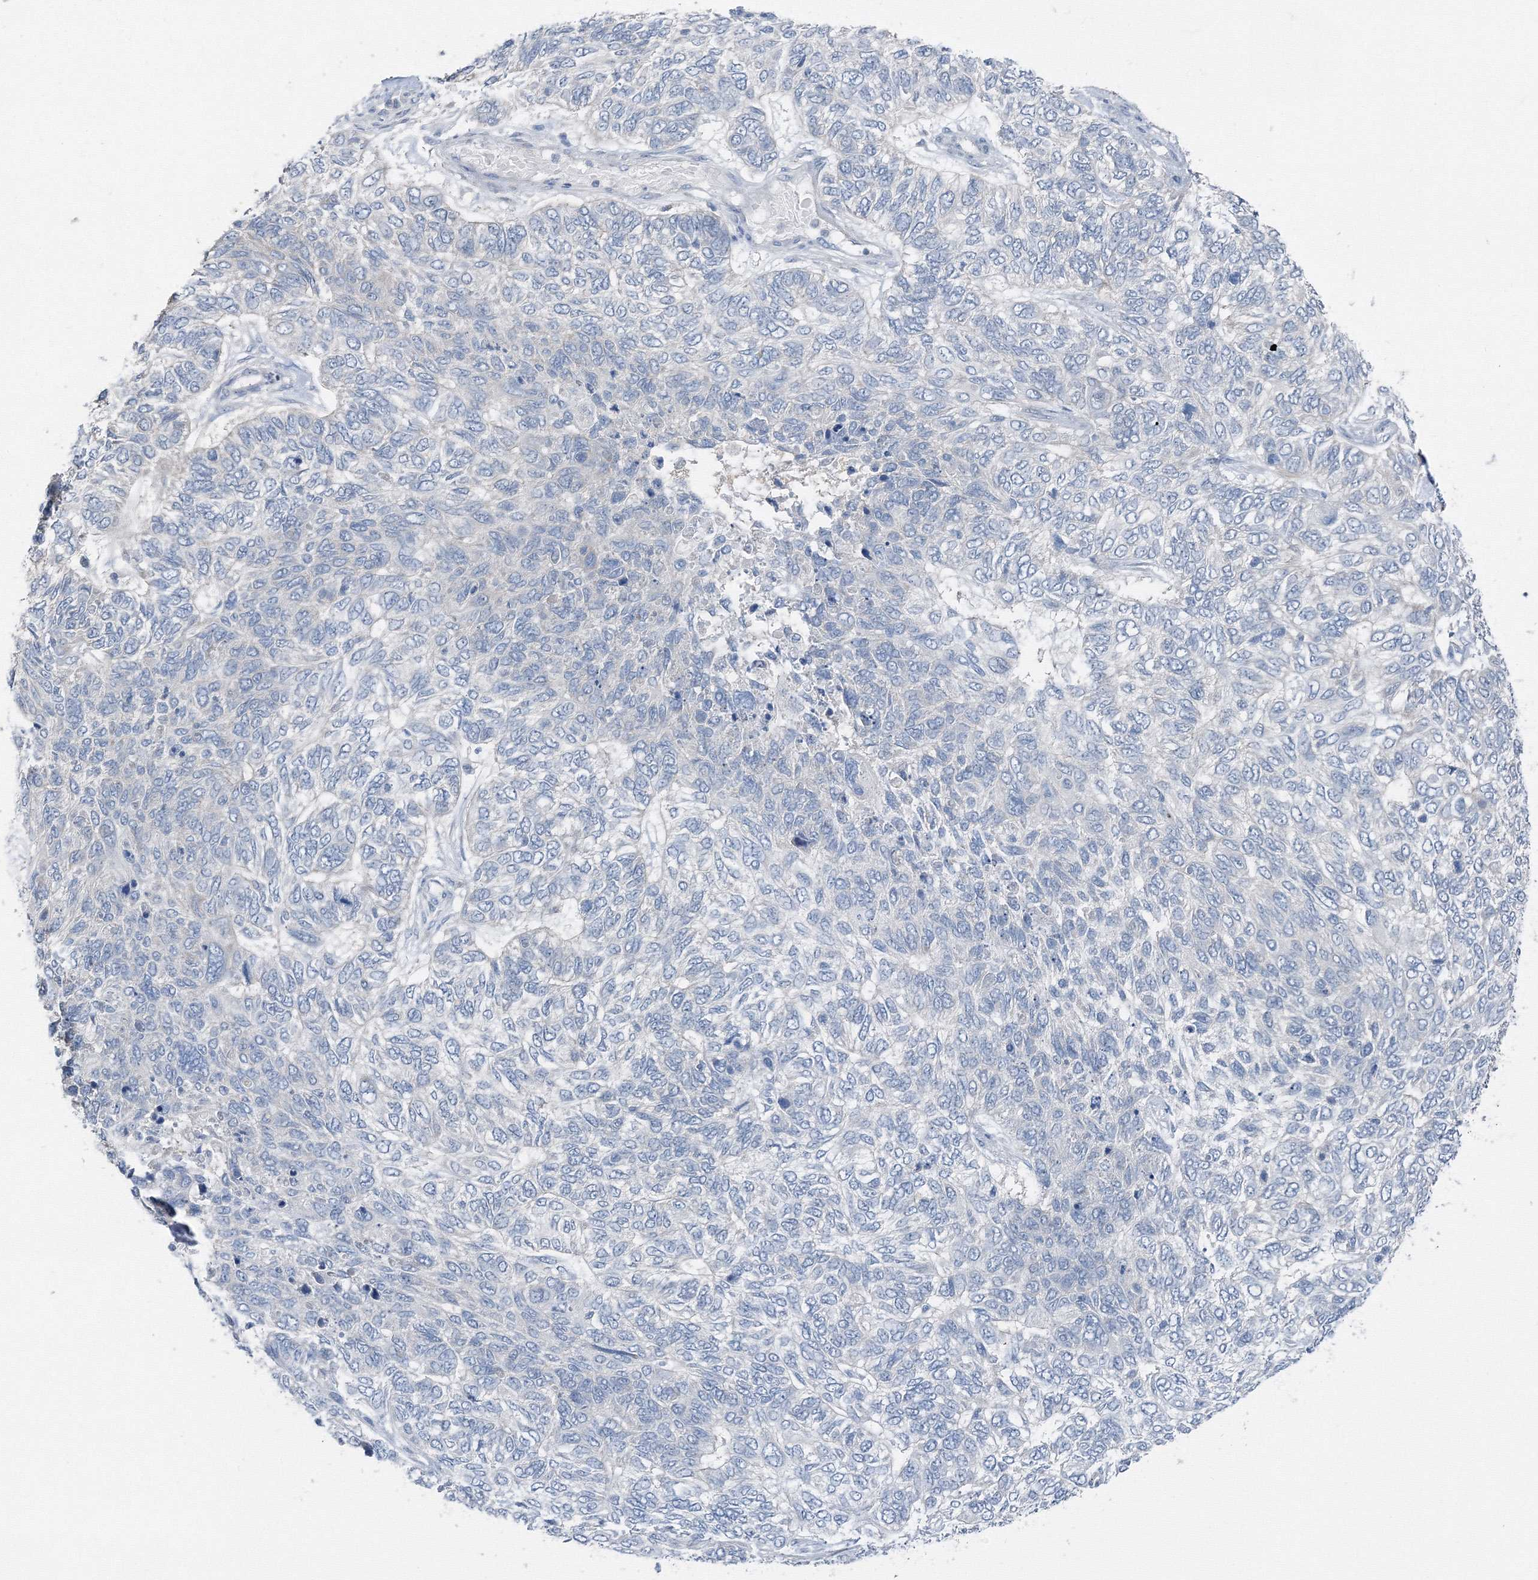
{"staining": {"intensity": "negative", "quantity": "none", "location": "none"}, "tissue": "skin cancer", "cell_type": "Tumor cells", "image_type": "cancer", "snomed": [{"axis": "morphology", "description": "Basal cell carcinoma"}, {"axis": "topography", "description": "Skin"}], "caption": "This is a micrograph of immunohistochemistry (IHC) staining of skin cancer (basal cell carcinoma), which shows no positivity in tumor cells.", "gene": "AASDH", "patient": {"sex": "female", "age": 65}}